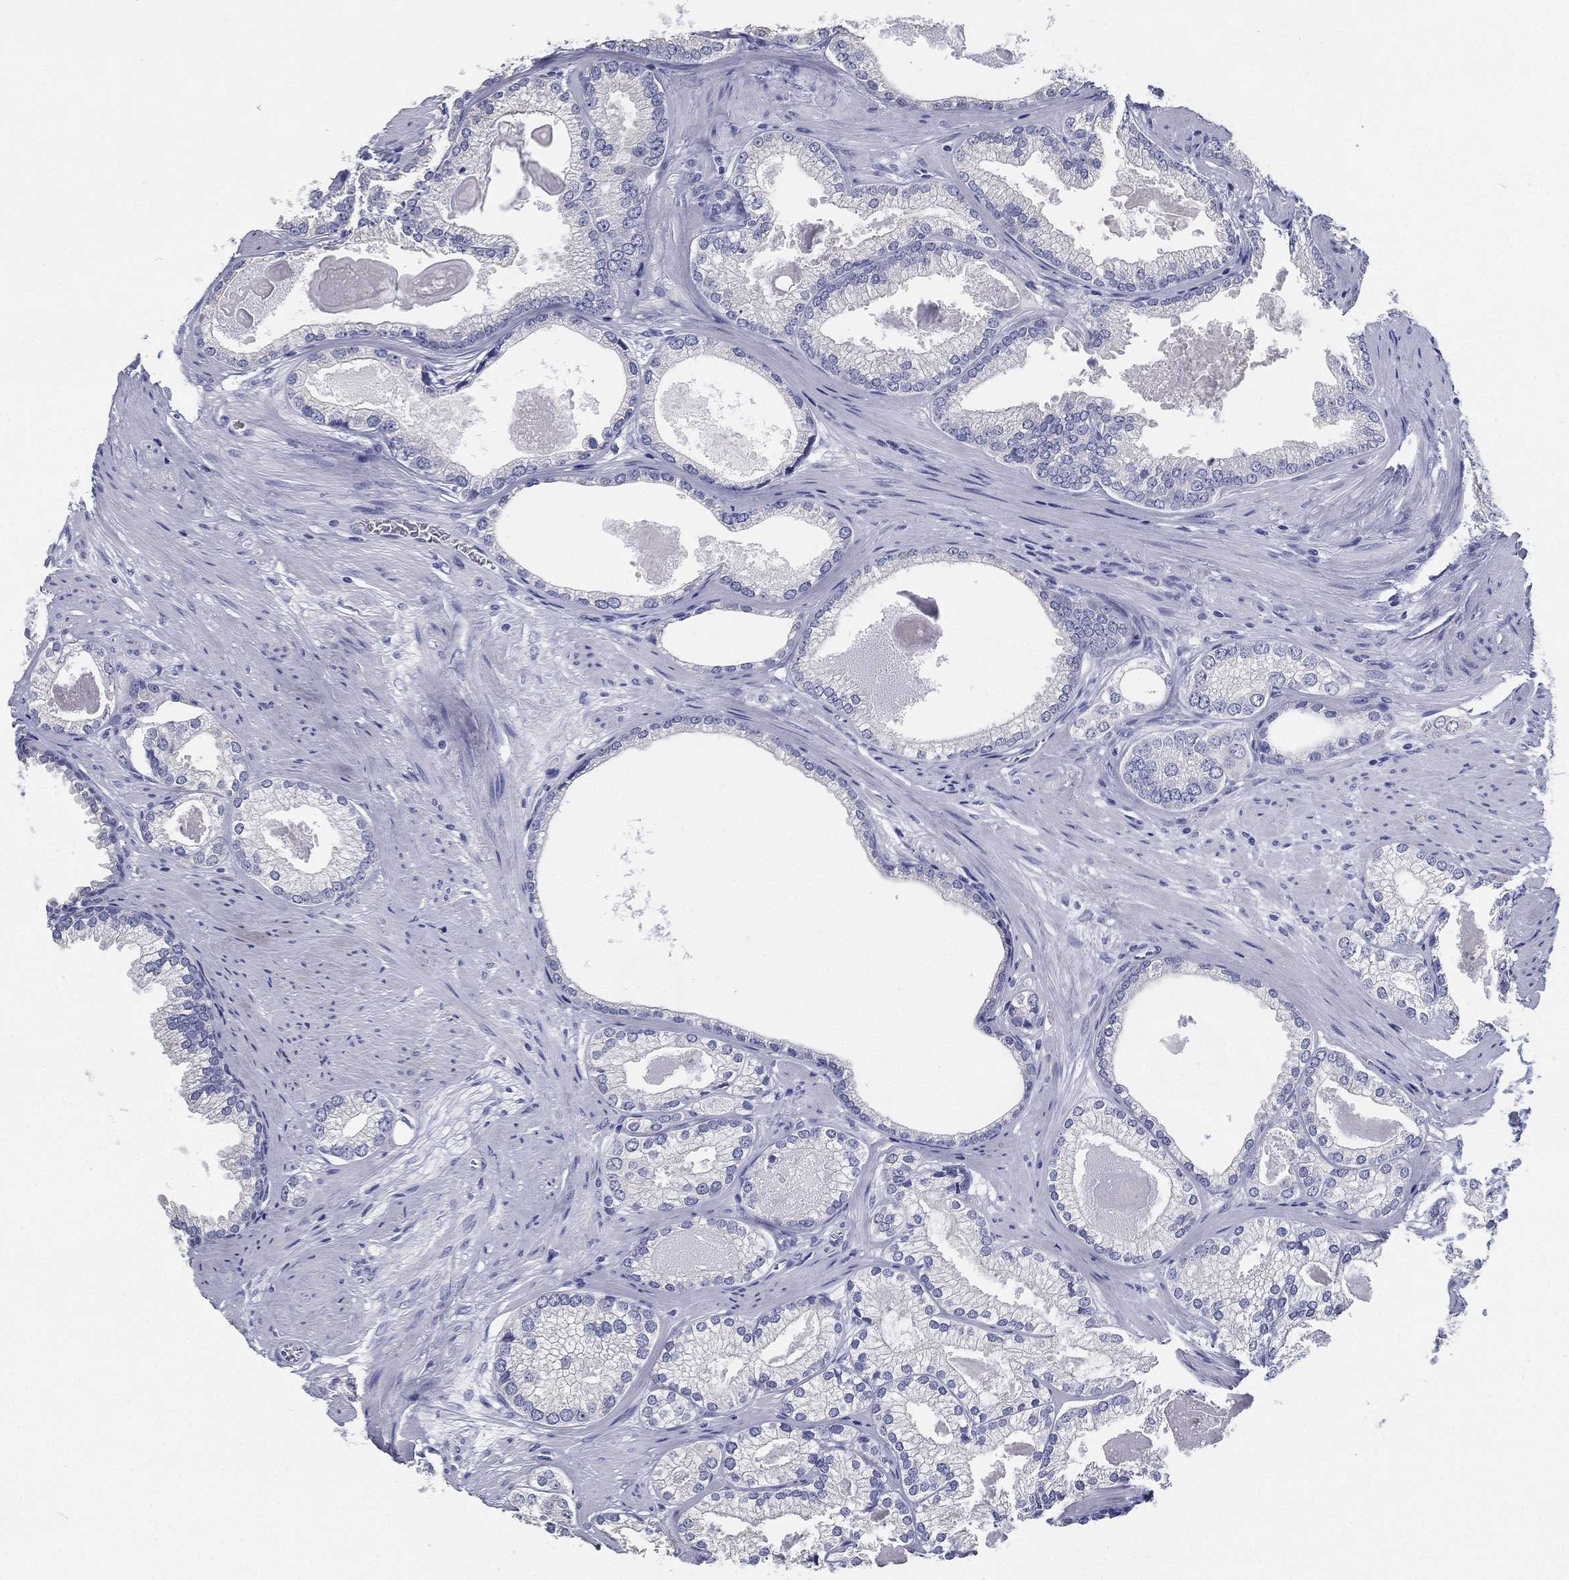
{"staining": {"intensity": "negative", "quantity": "none", "location": "none"}, "tissue": "prostate cancer", "cell_type": "Tumor cells", "image_type": "cancer", "snomed": [{"axis": "morphology", "description": "Adenocarcinoma, High grade"}, {"axis": "topography", "description": "Prostate and seminal vesicle, NOS"}], "caption": "High magnification brightfield microscopy of high-grade adenocarcinoma (prostate) stained with DAB (3,3'-diaminobenzidine) (brown) and counterstained with hematoxylin (blue): tumor cells show no significant positivity.", "gene": "RSPH4A", "patient": {"sex": "male", "age": 62}}